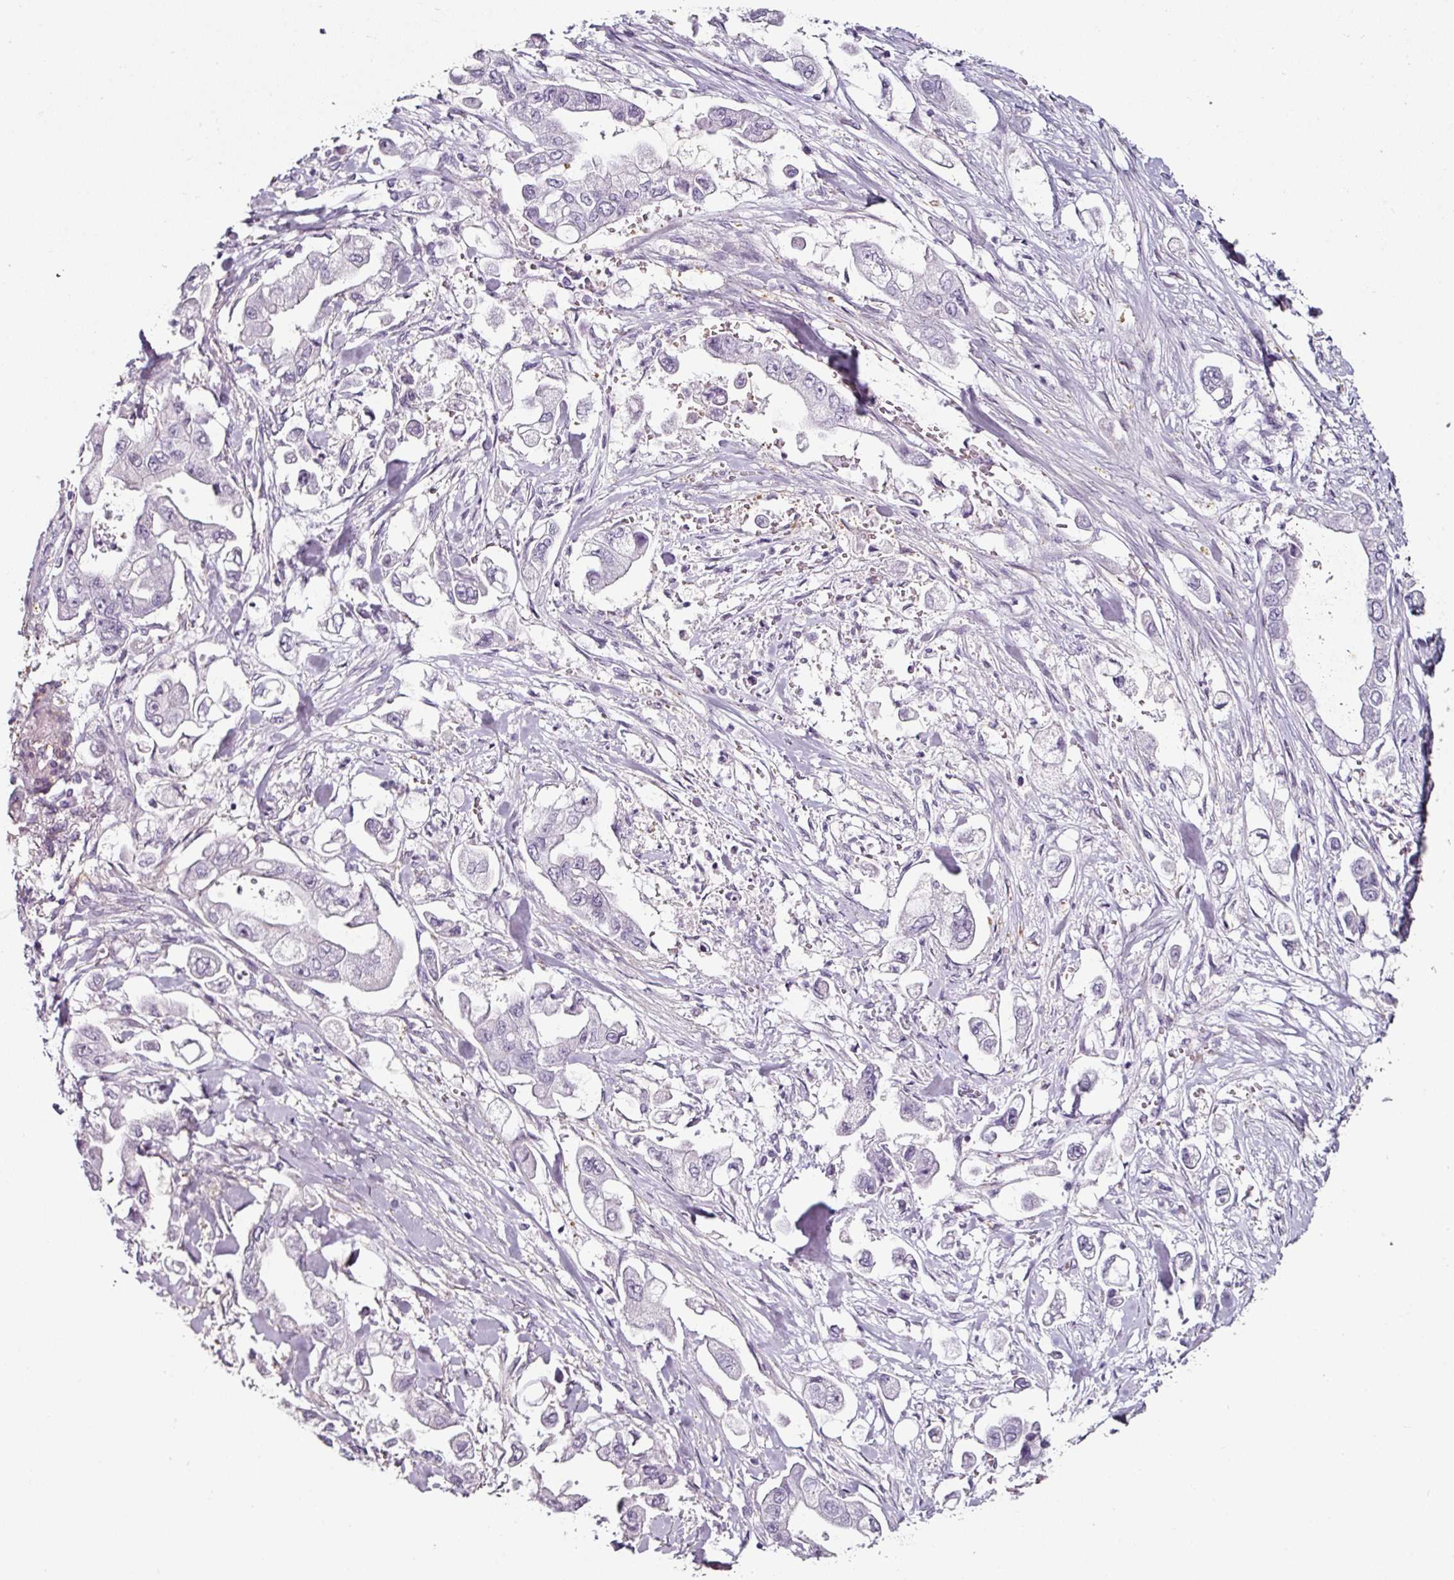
{"staining": {"intensity": "negative", "quantity": "none", "location": "none"}, "tissue": "stomach cancer", "cell_type": "Tumor cells", "image_type": "cancer", "snomed": [{"axis": "morphology", "description": "Adenocarcinoma, NOS"}, {"axis": "topography", "description": "Stomach"}], "caption": "A histopathology image of human stomach cancer is negative for staining in tumor cells.", "gene": "CAP2", "patient": {"sex": "male", "age": 62}}